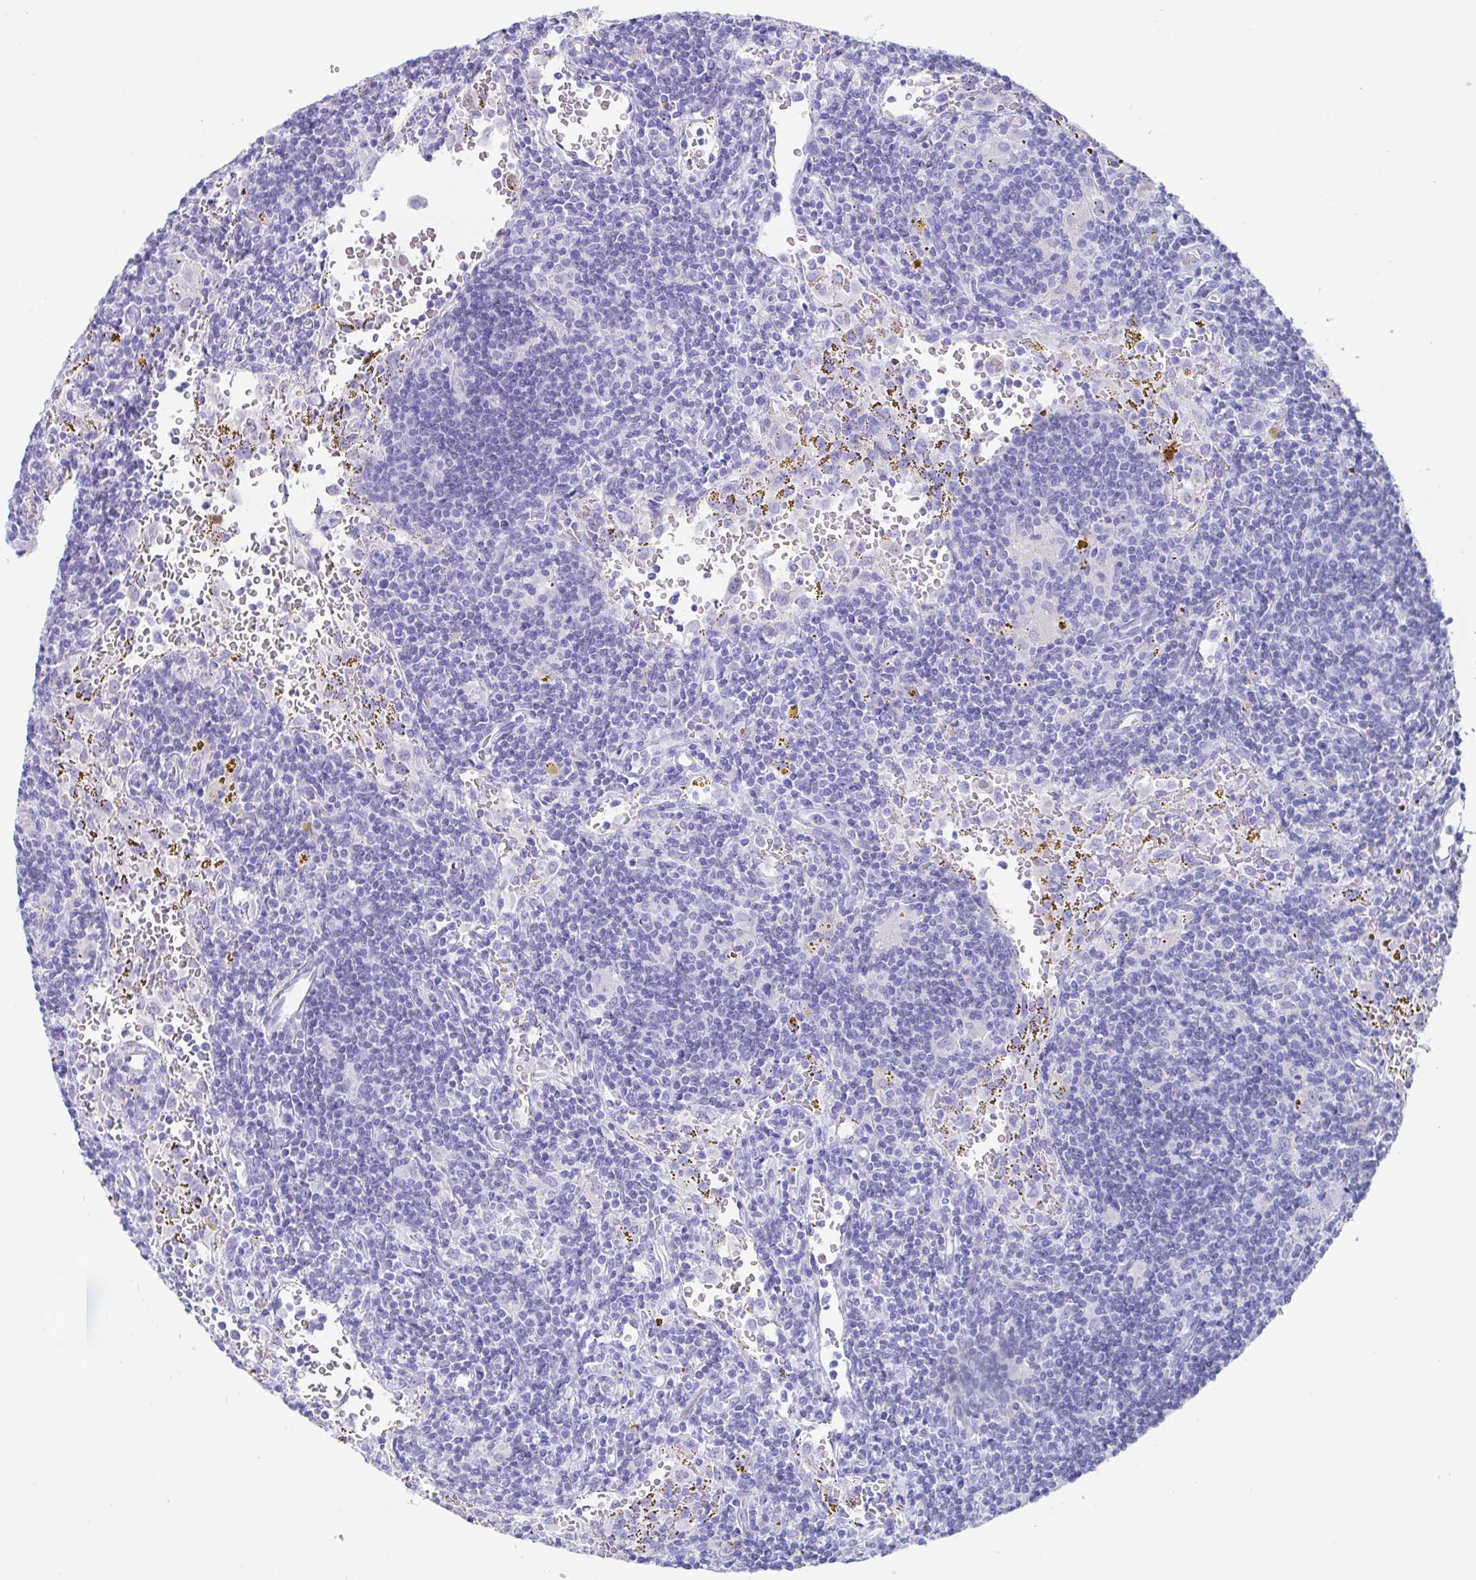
{"staining": {"intensity": "negative", "quantity": "none", "location": "none"}, "tissue": "lymphoma", "cell_type": "Tumor cells", "image_type": "cancer", "snomed": [{"axis": "morphology", "description": "Malignant lymphoma, non-Hodgkin's type, Low grade"}, {"axis": "topography", "description": "Spleen"}], "caption": "This is an immunohistochemistry micrograph of malignant lymphoma, non-Hodgkin's type (low-grade). There is no positivity in tumor cells.", "gene": "SCGN", "patient": {"sex": "female", "age": 70}}